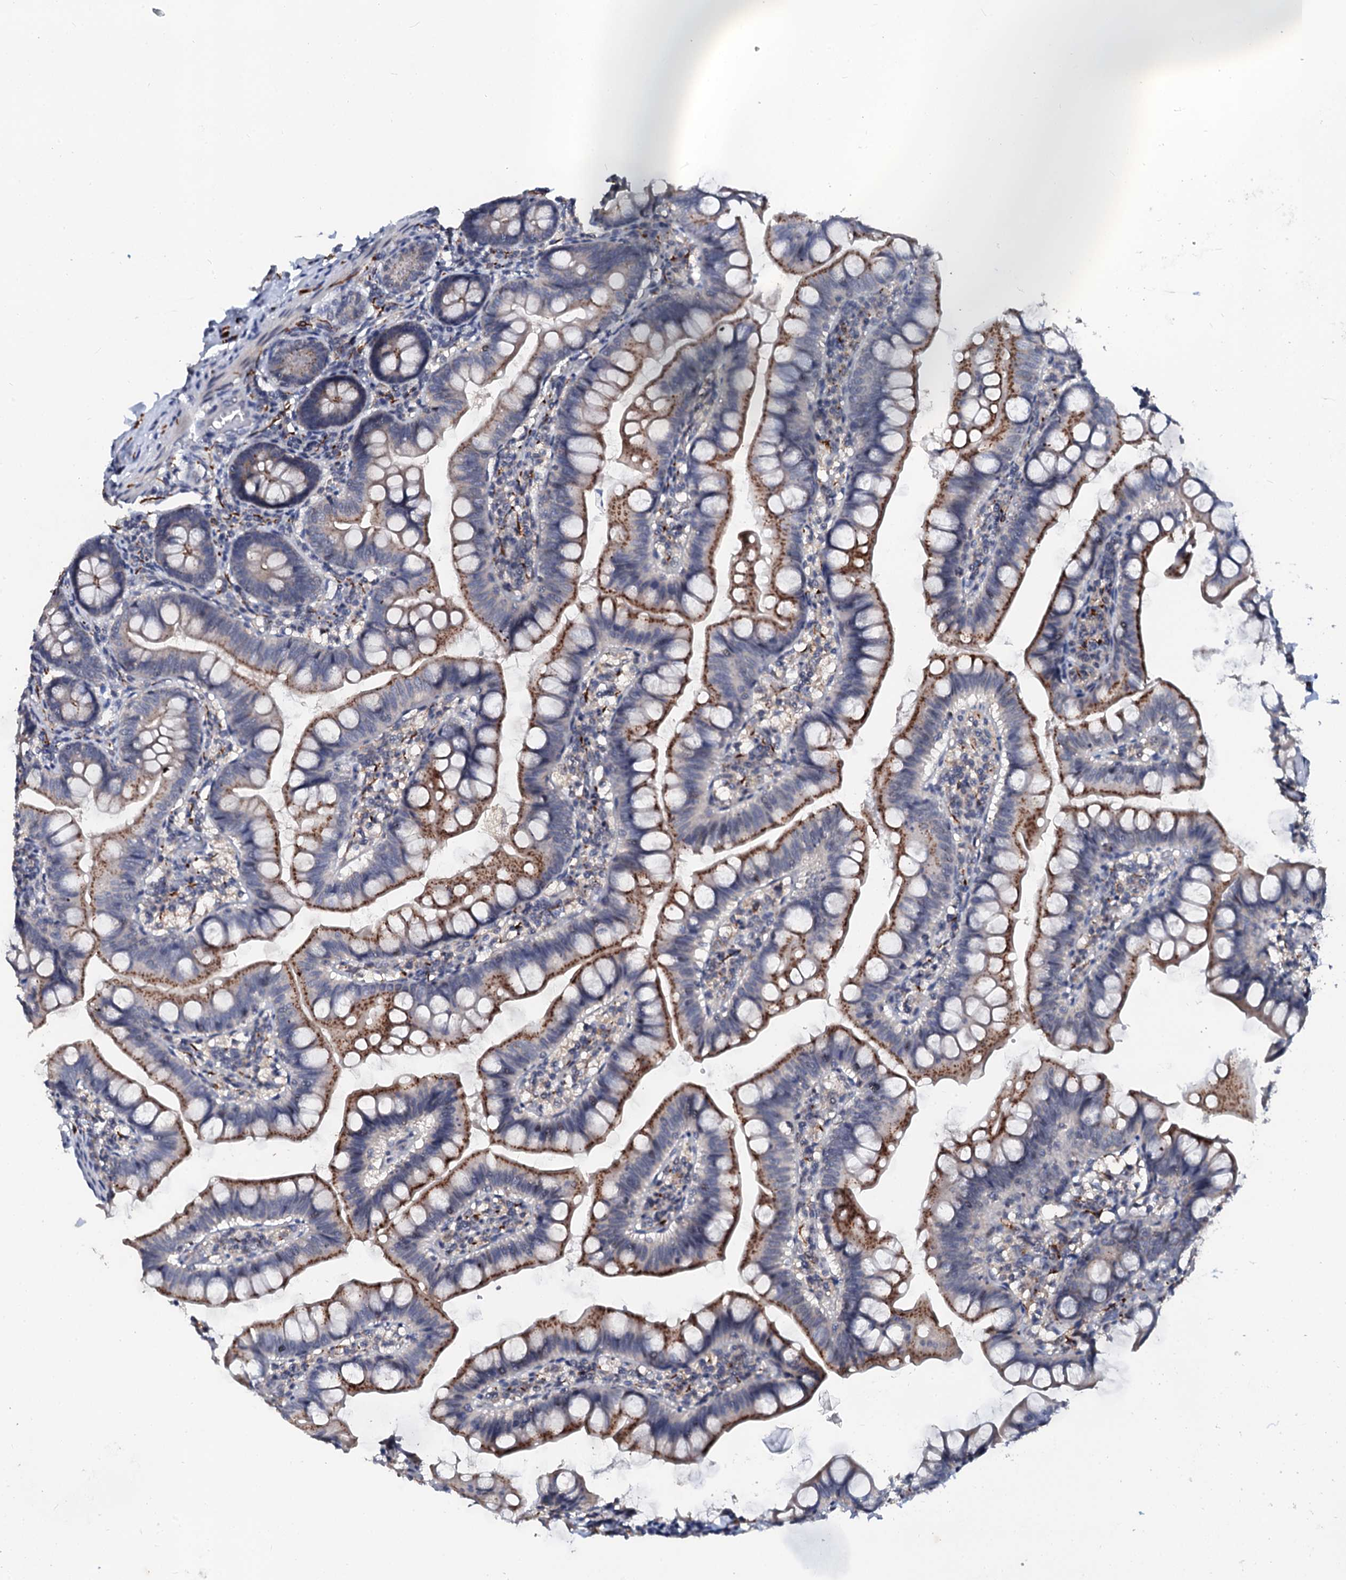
{"staining": {"intensity": "strong", "quantity": "25%-75%", "location": "cytoplasmic/membranous"}, "tissue": "small intestine", "cell_type": "Glandular cells", "image_type": "normal", "snomed": [{"axis": "morphology", "description": "Normal tissue, NOS"}, {"axis": "topography", "description": "Small intestine"}], "caption": "Immunohistochemistry of benign human small intestine reveals high levels of strong cytoplasmic/membranous staining in about 25%-75% of glandular cells.", "gene": "NALF1", "patient": {"sex": "male", "age": 7}}